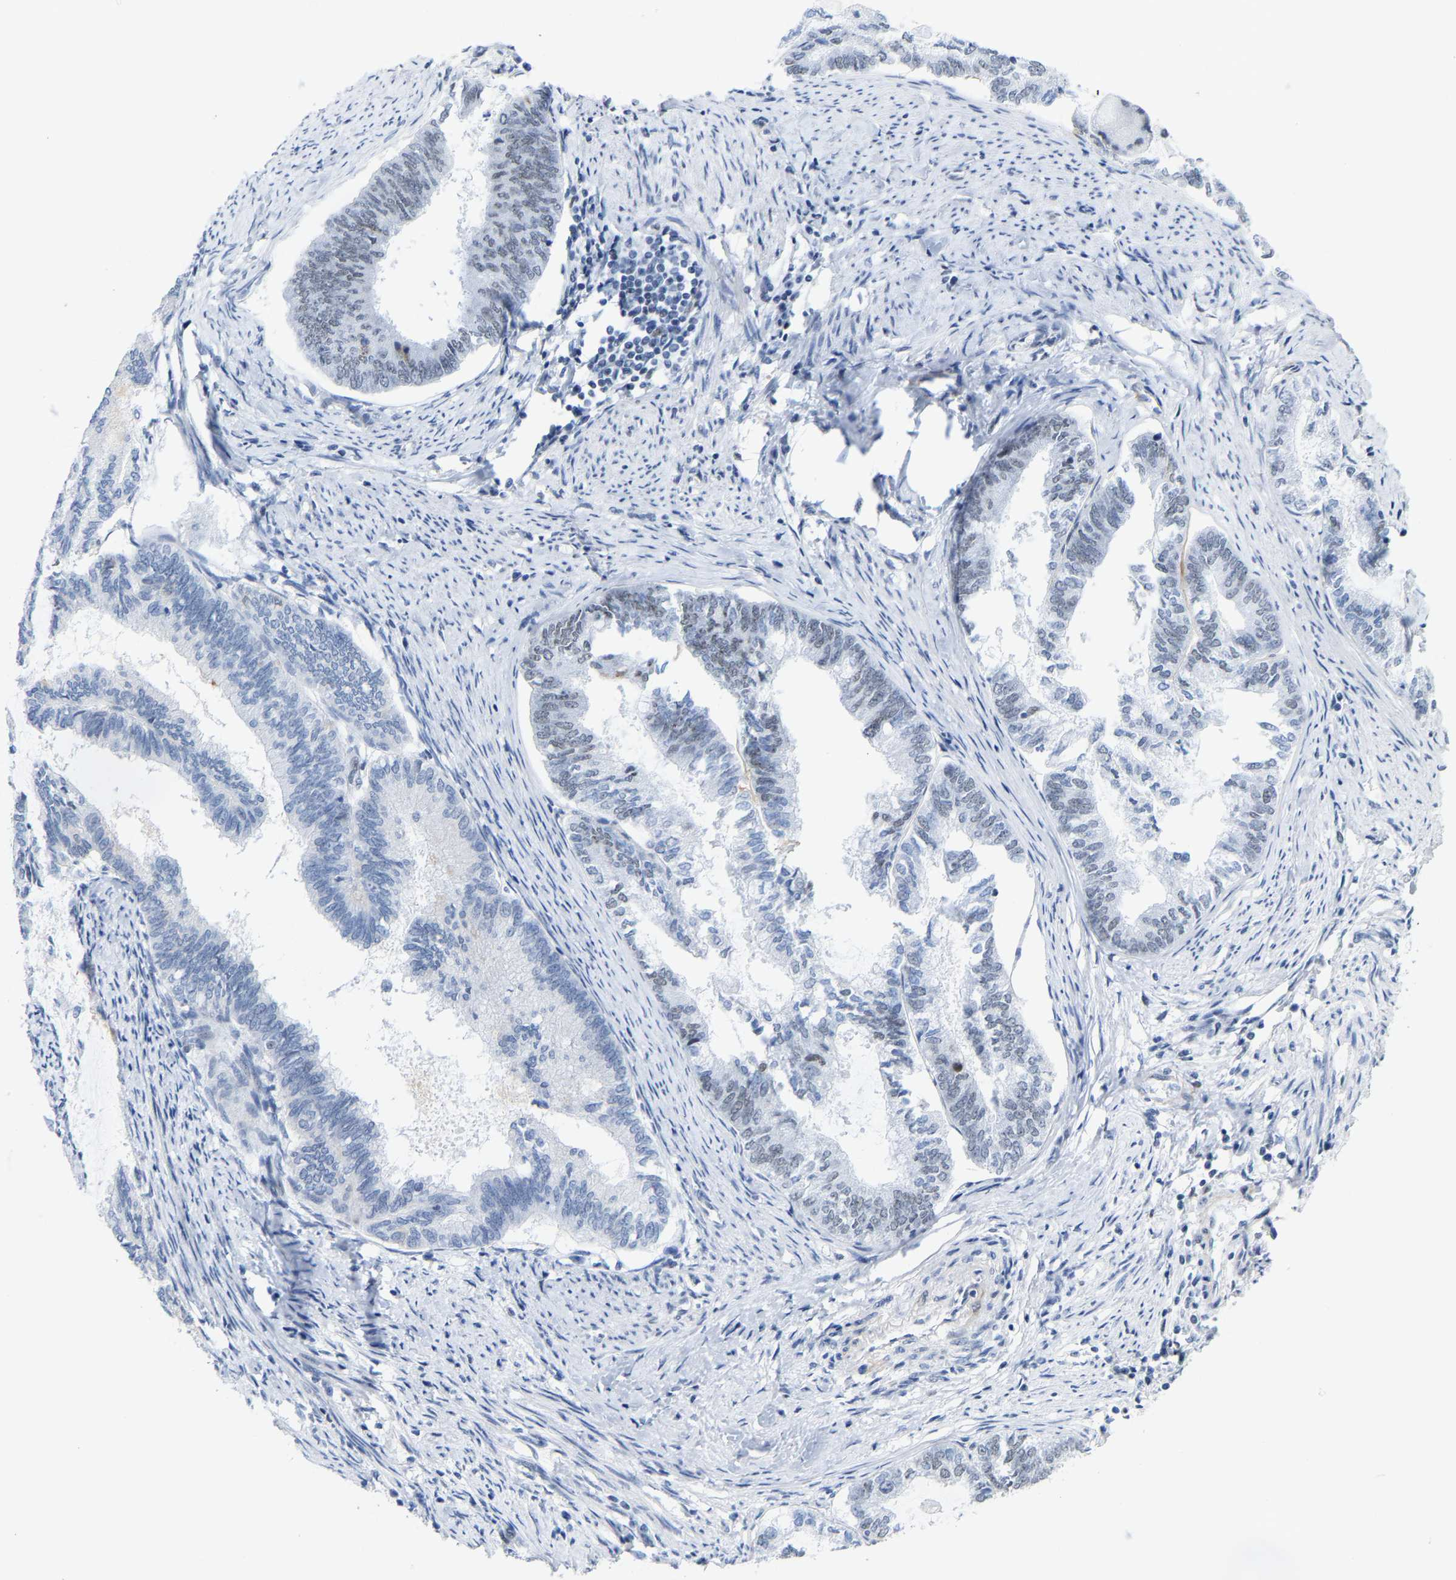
{"staining": {"intensity": "negative", "quantity": "none", "location": "none"}, "tissue": "endometrial cancer", "cell_type": "Tumor cells", "image_type": "cancer", "snomed": [{"axis": "morphology", "description": "Adenocarcinoma, NOS"}, {"axis": "topography", "description": "Endometrium"}], "caption": "This is an IHC image of human endometrial cancer (adenocarcinoma). There is no staining in tumor cells.", "gene": "FAM180A", "patient": {"sex": "female", "age": 86}}